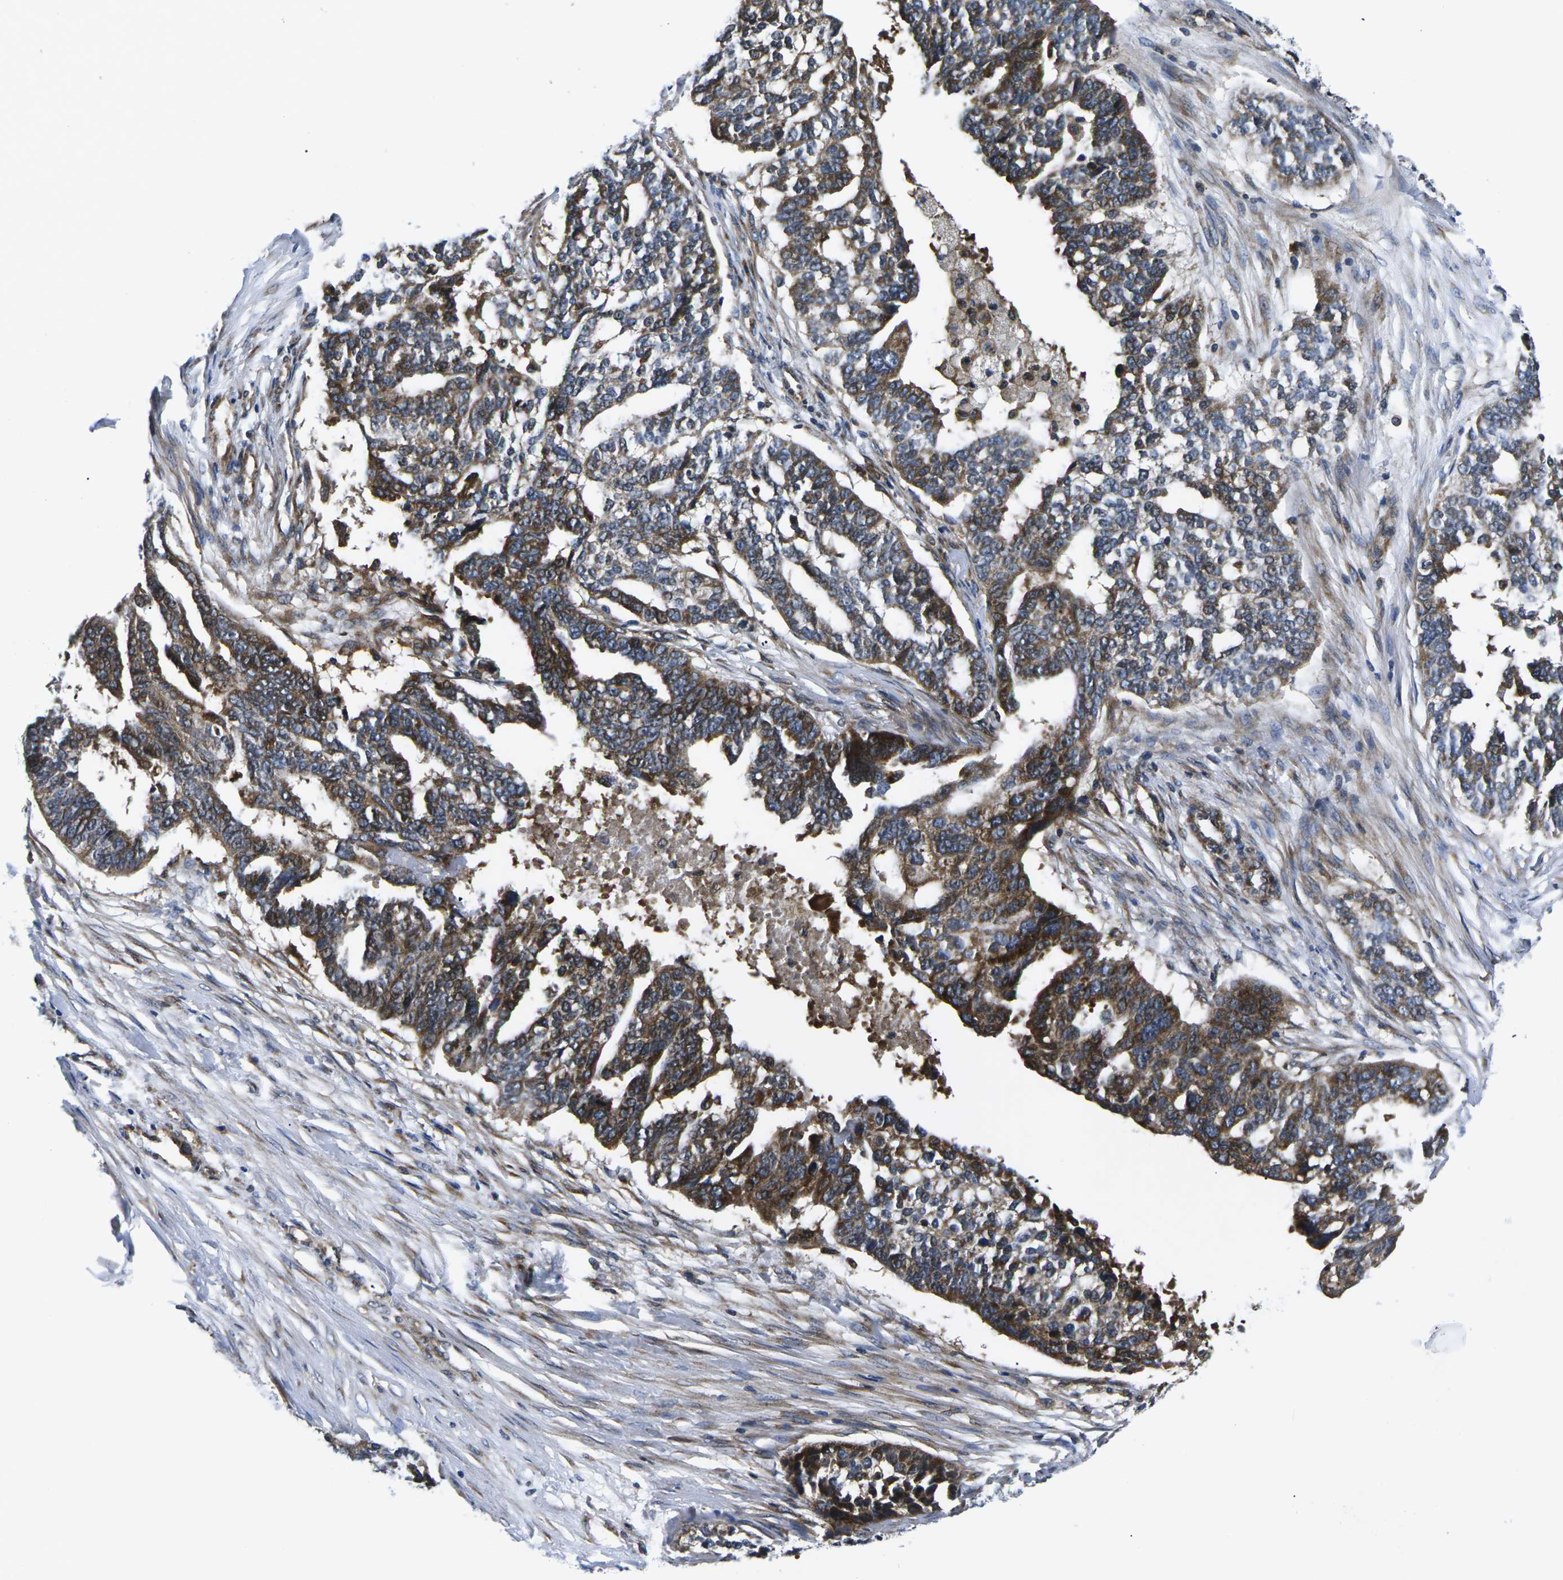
{"staining": {"intensity": "strong", "quantity": "25%-75%", "location": "cytoplasmic/membranous"}, "tissue": "ovarian cancer", "cell_type": "Tumor cells", "image_type": "cancer", "snomed": [{"axis": "morphology", "description": "Cystadenocarcinoma, serous, NOS"}, {"axis": "topography", "description": "Ovary"}], "caption": "Approximately 25%-75% of tumor cells in ovarian cancer (serous cystadenocarcinoma) show strong cytoplasmic/membranous protein expression as visualized by brown immunohistochemical staining.", "gene": "EIF4E", "patient": {"sex": "female", "age": 59}}